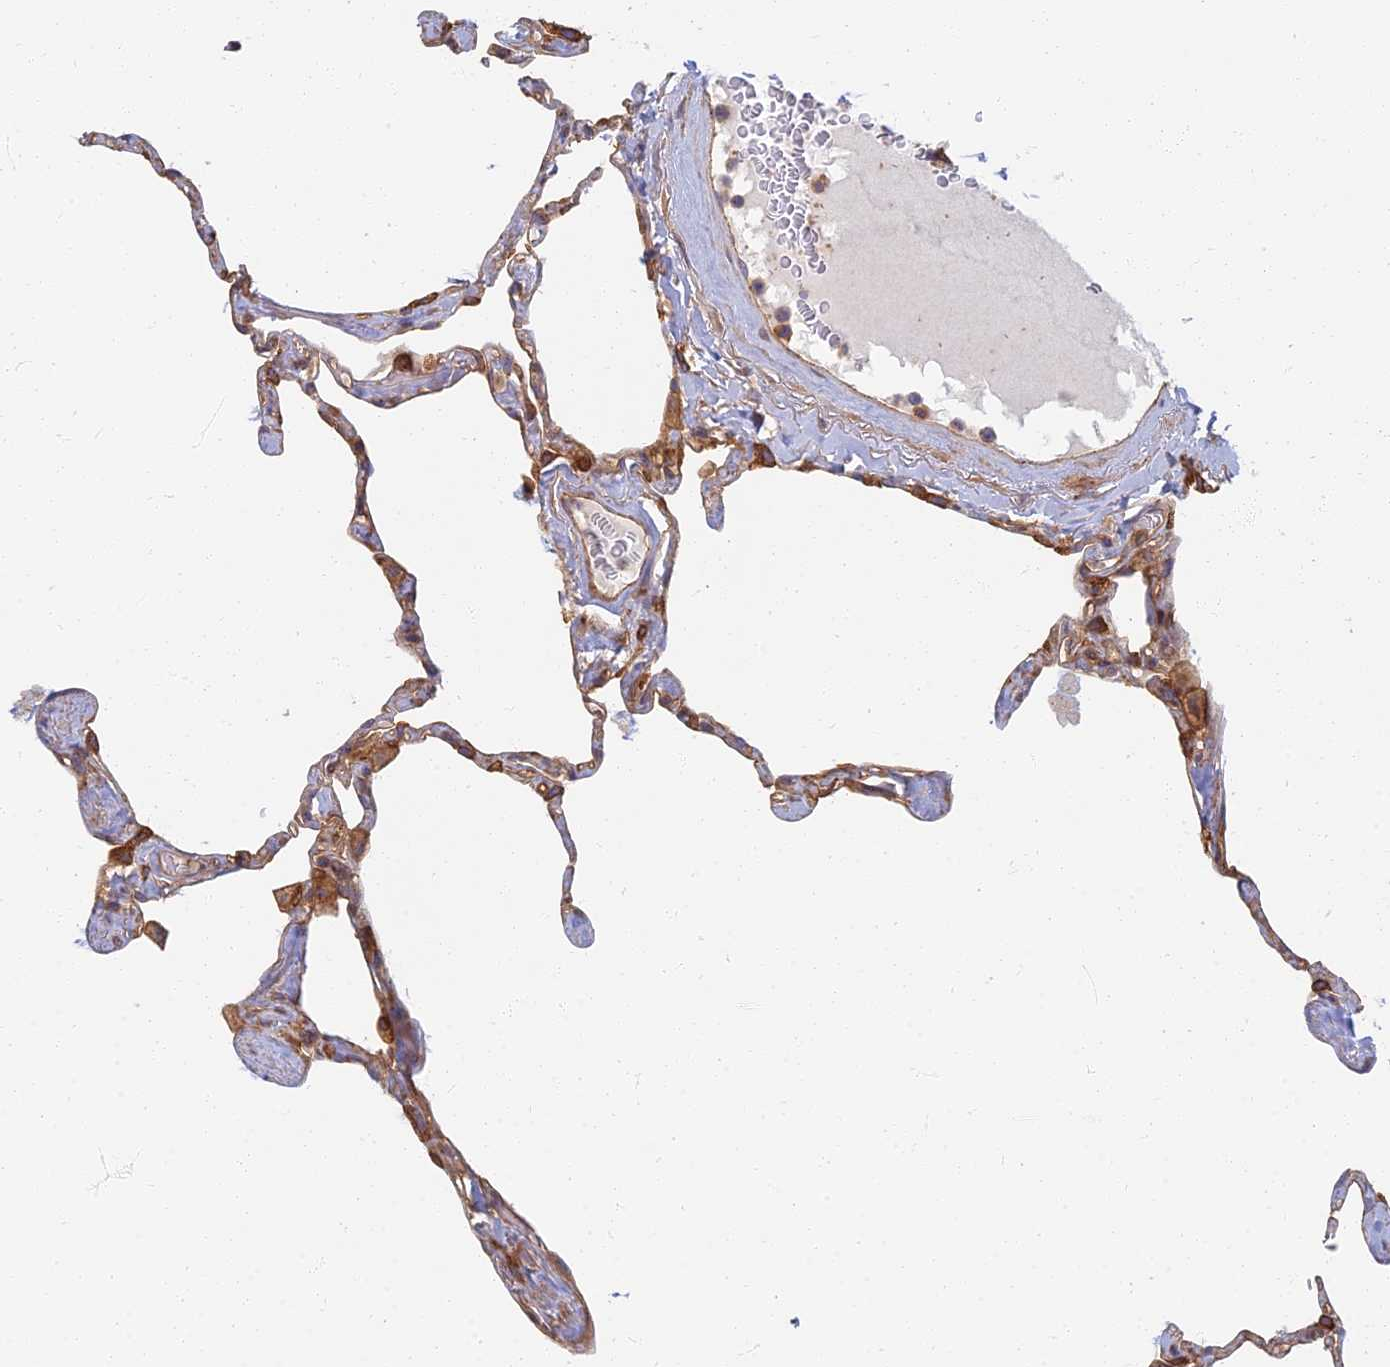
{"staining": {"intensity": "moderate", "quantity": "<25%", "location": "cytoplasmic/membranous"}, "tissue": "lung", "cell_type": "Alveolar cells", "image_type": "normal", "snomed": [{"axis": "morphology", "description": "Normal tissue, NOS"}, {"axis": "topography", "description": "Lung"}], "caption": "Moderate cytoplasmic/membranous staining for a protein is present in approximately <25% of alveolar cells of benign lung using immunohistochemistry (IHC).", "gene": "RBSN", "patient": {"sex": "male", "age": 65}}